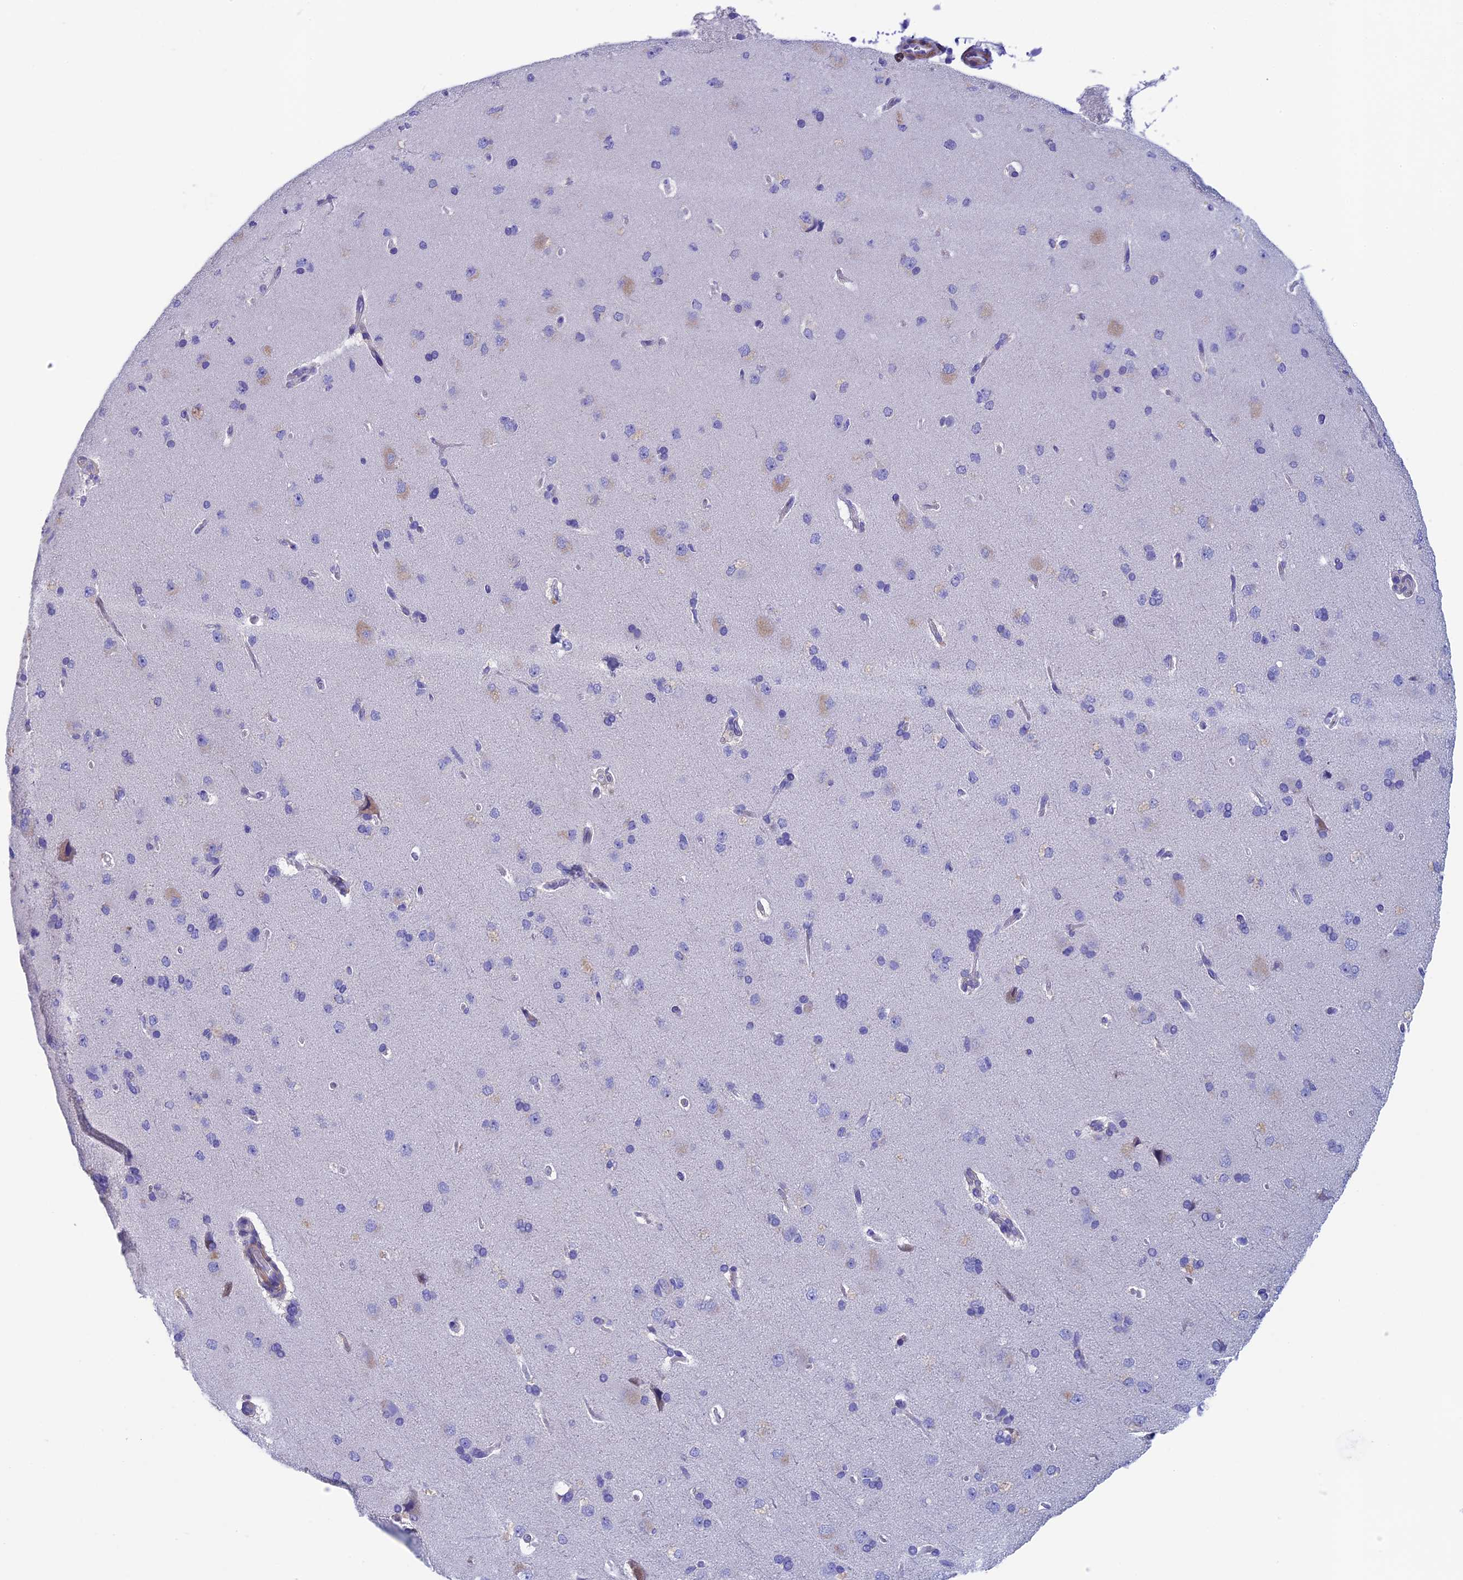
{"staining": {"intensity": "negative", "quantity": "none", "location": "none"}, "tissue": "cerebral cortex", "cell_type": "Endothelial cells", "image_type": "normal", "snomed": [{"axis": "morphology", "description": "Normal tissue, NOS"}, {"axis": "topography", "description": "Cerebral cortex"}], "caption": "The photomicrograph displays no staining of endothelial cells in benign cerebral cortex. (Stains: DAB (3,3'-diaminobenzidine) immunohistochemistry (IHC) with hematoxylin counter stain, Microscopy: brightfield microscopy at high magnification).", "gene": "ADH7", "patient": {"sex": "male", "age": 62}}